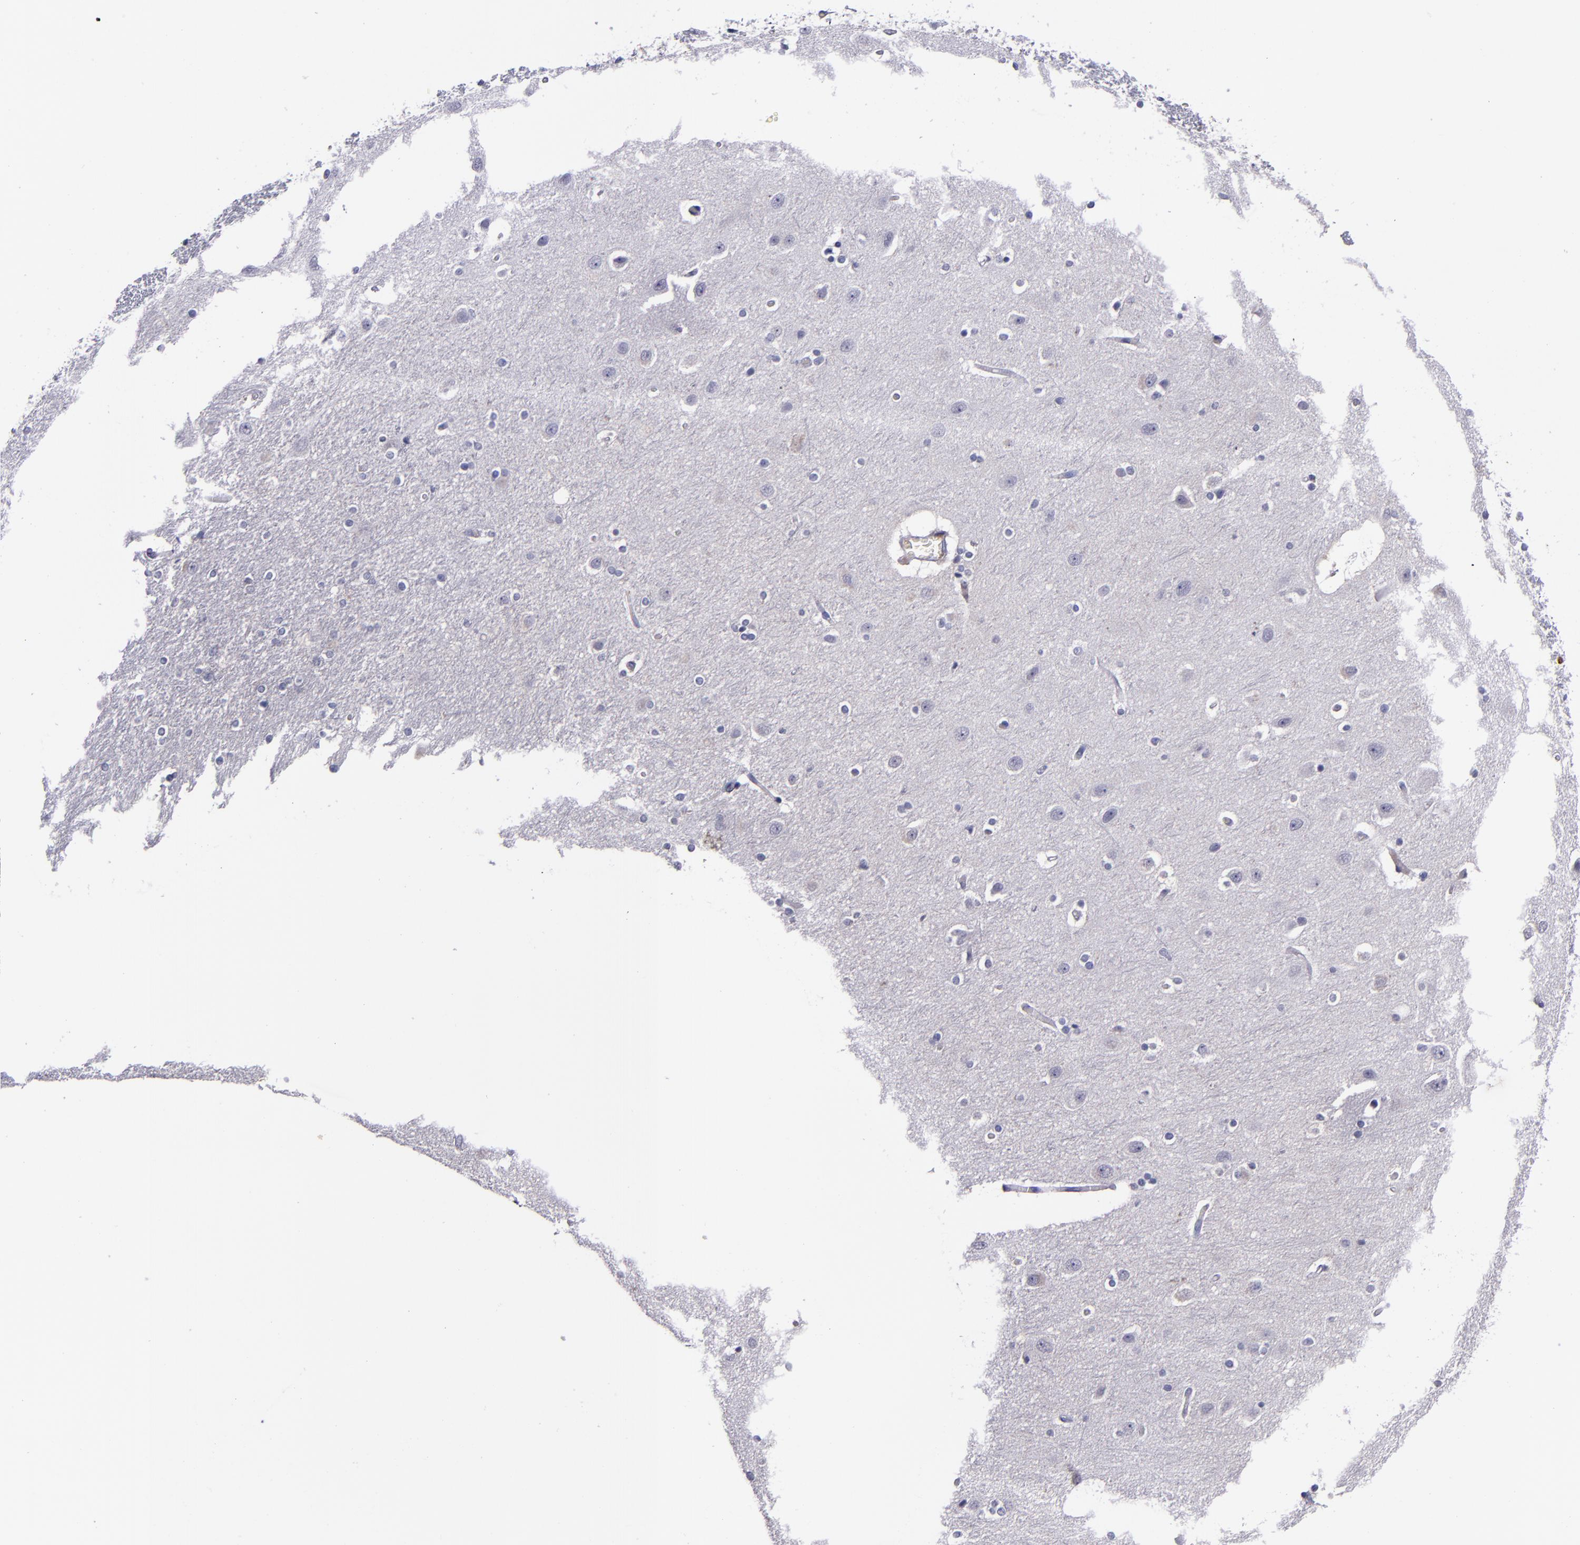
{"staining": {"intensity": "negative", "quantity": "none", "location": "none"}, "tissue": "caudate", "cell_type": "Glial cells", "image_type": "normal", "snomed": [{"axis": "morphology", "description": "Normal tissue, NOS"}, {"axis": "topography", "description": "Lateral ventricle wall"}], "caption": "This is a micrograph of immunohistochemistry (IHC) staining of benign caudate, which shows no positivity in glial cells.", "gene": "MFGE8", "patient": {"sex": "female", "age": 54}}